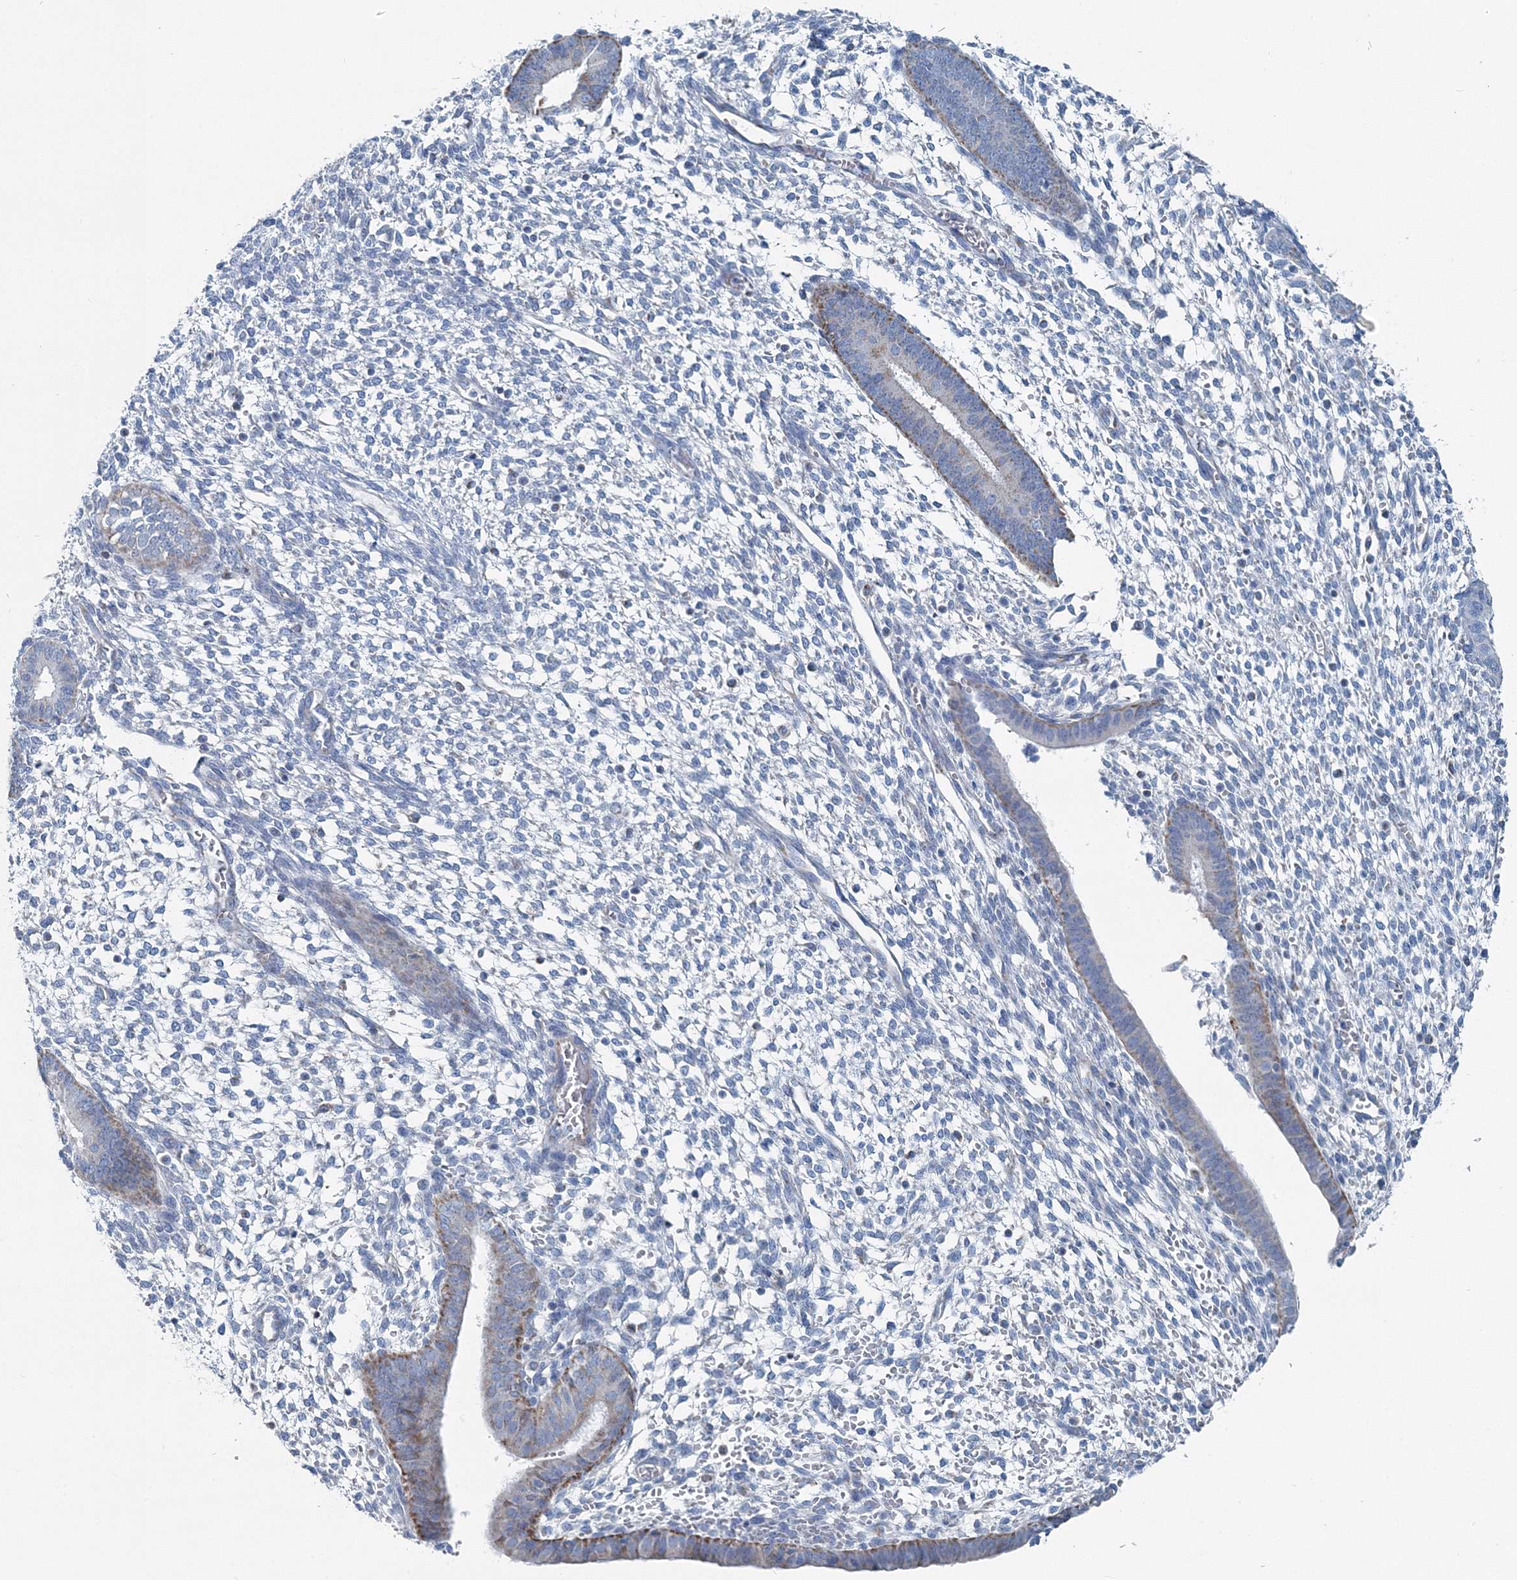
{"staining": {"intensity": "negative", "quantity": "none", "location": "none"}, "tissue": "endometrium", "cell_type": "Cells in endometrial stroma", "image_type": "normal", "snomed": [{"axis": "morphology", "description": "Normal tissue, NOS"}, {"axis": "topography", "description": "Endometrium"}], "caption": "Immunohistochemistry image of unremarkable endometrium: endometrium stained with DAB shows no significant protein staining in cells in endometrial stroma. (Immunohistochemistry (ihc), brightfield microscopy, high magnification).", "gene": "GABARAPL2", "patient": {"sex": "female", "age": 46}}